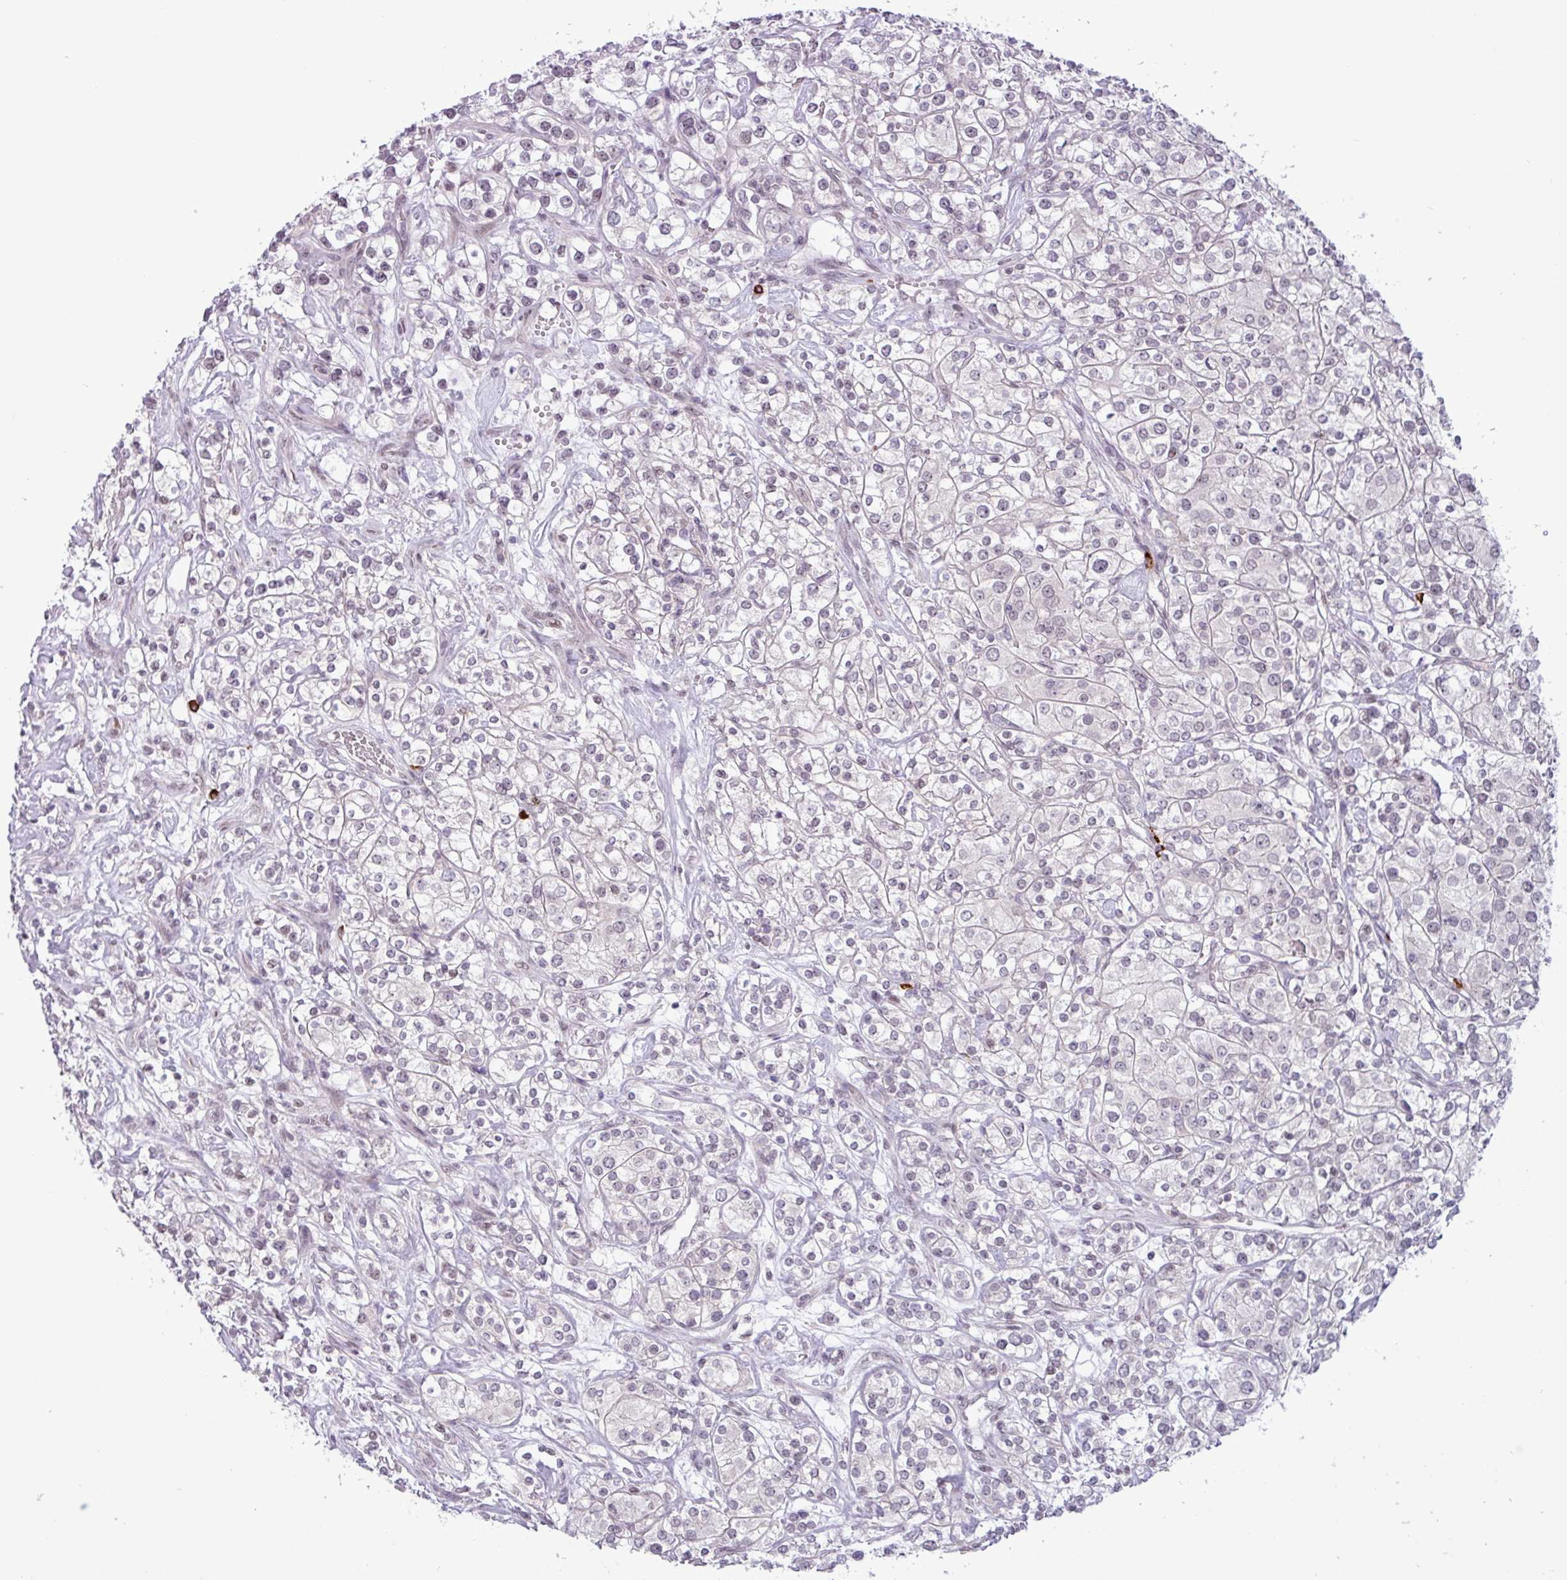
{"staining": {"intensity": "negative", "quantity": "none", "location": "none"}, "tissue": "renal cancer", "cell_type": "Tumor cells", "image_type": "cancer", "snomed": [{"axis": "morphology", "description": "Adenocarcinoma, NOS"}, {"axis": "topography", "description": "Kidney"}], "caption": "This image is of renal cancer stained with immunohistochemistry (IHC) to label a protein in brown with the nuclei are counter-stained blue. There is no expression in tumor cells.", "gene": "NOTCH2", "patient": {"sex": "male", "age": 77}}